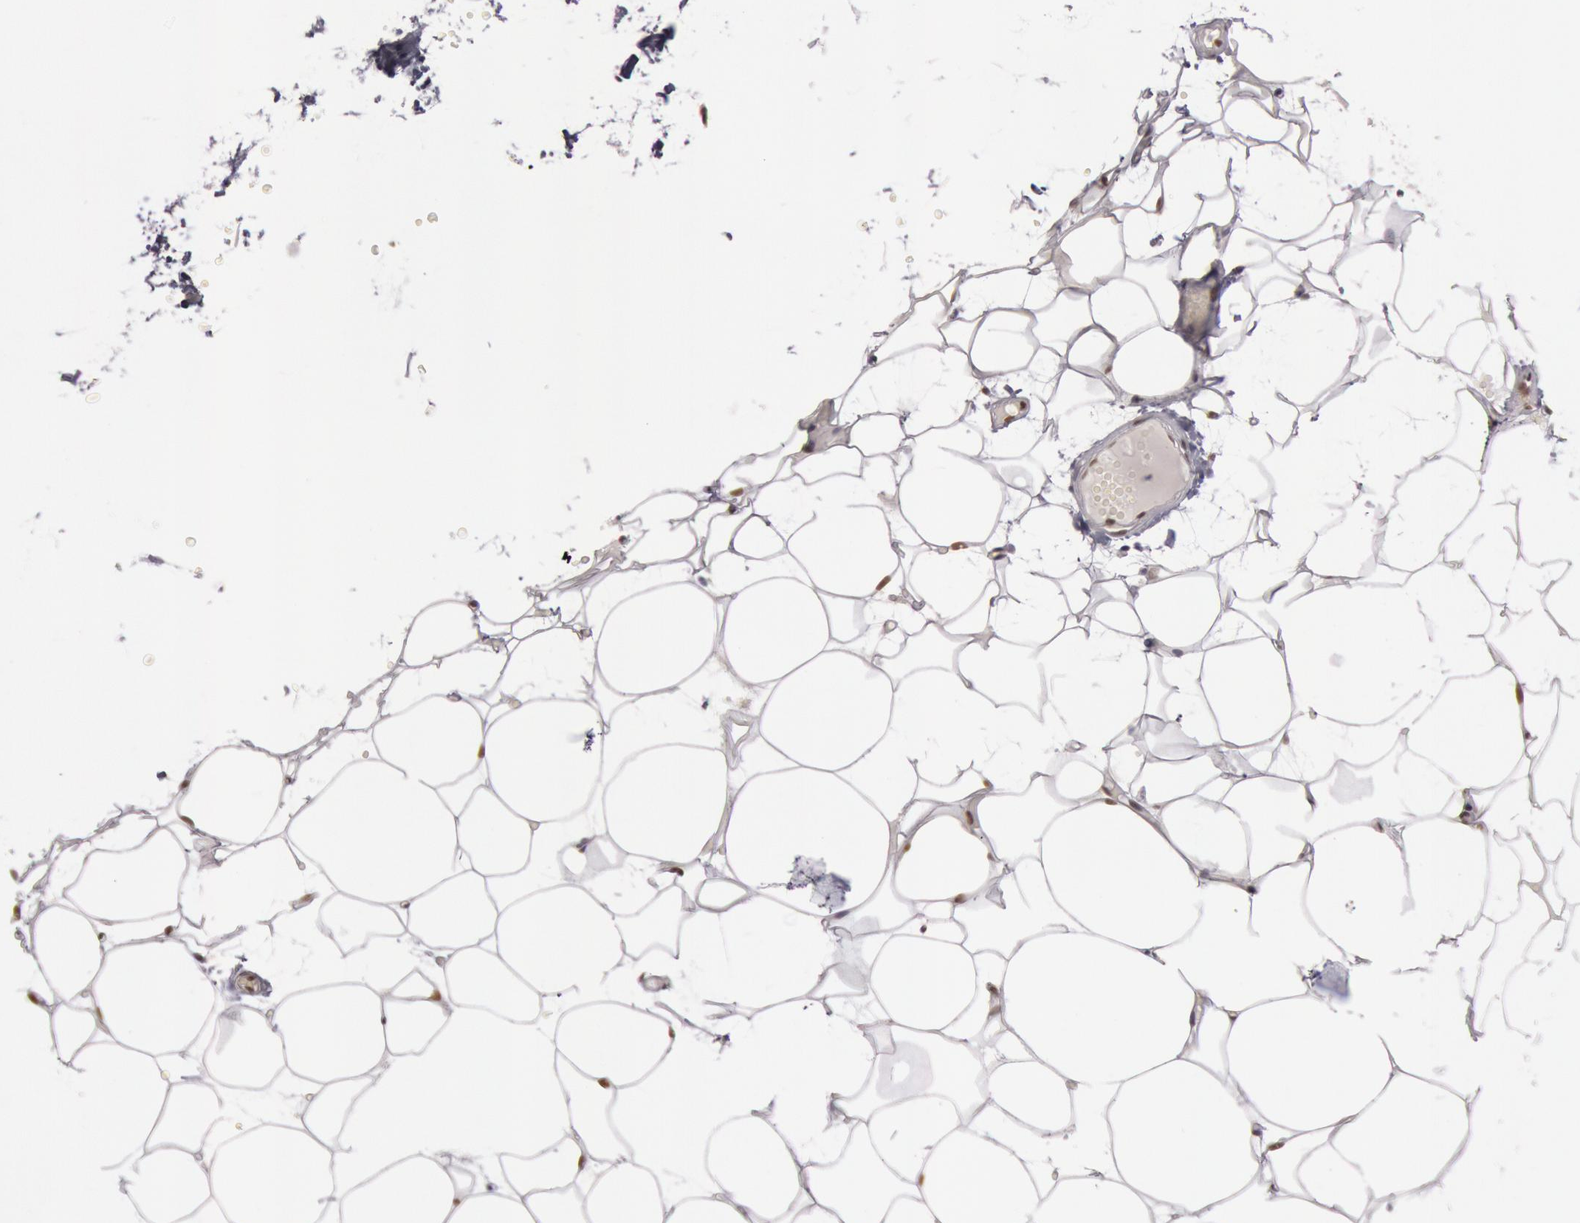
{"staining": {"intensity": "moderate", "quantity": "25%-75%", "location": "nuclear"}, "tissue": "adipose tissue", "cell_type": "Adipocytes", "image_type": "normal", "snomed": [{"axis": "morphology", "description": "Normal tissue, NOS"}, {"axis": "morphology", "description": "Fibrosis, NOS"}, {"axis": "topography", "description": "Breast"}], "caption": "IHC histopathology image of normal adipose tissue: human adipose tissue stained using immunohistochemistry (IHC) shows medium levels of moderate protein expression localized specifically in the nuclear of adipocytes, appearing as a nuclear brown color.", "gene": "ESS2", "patient": {"sex": "female", "age": 24}}